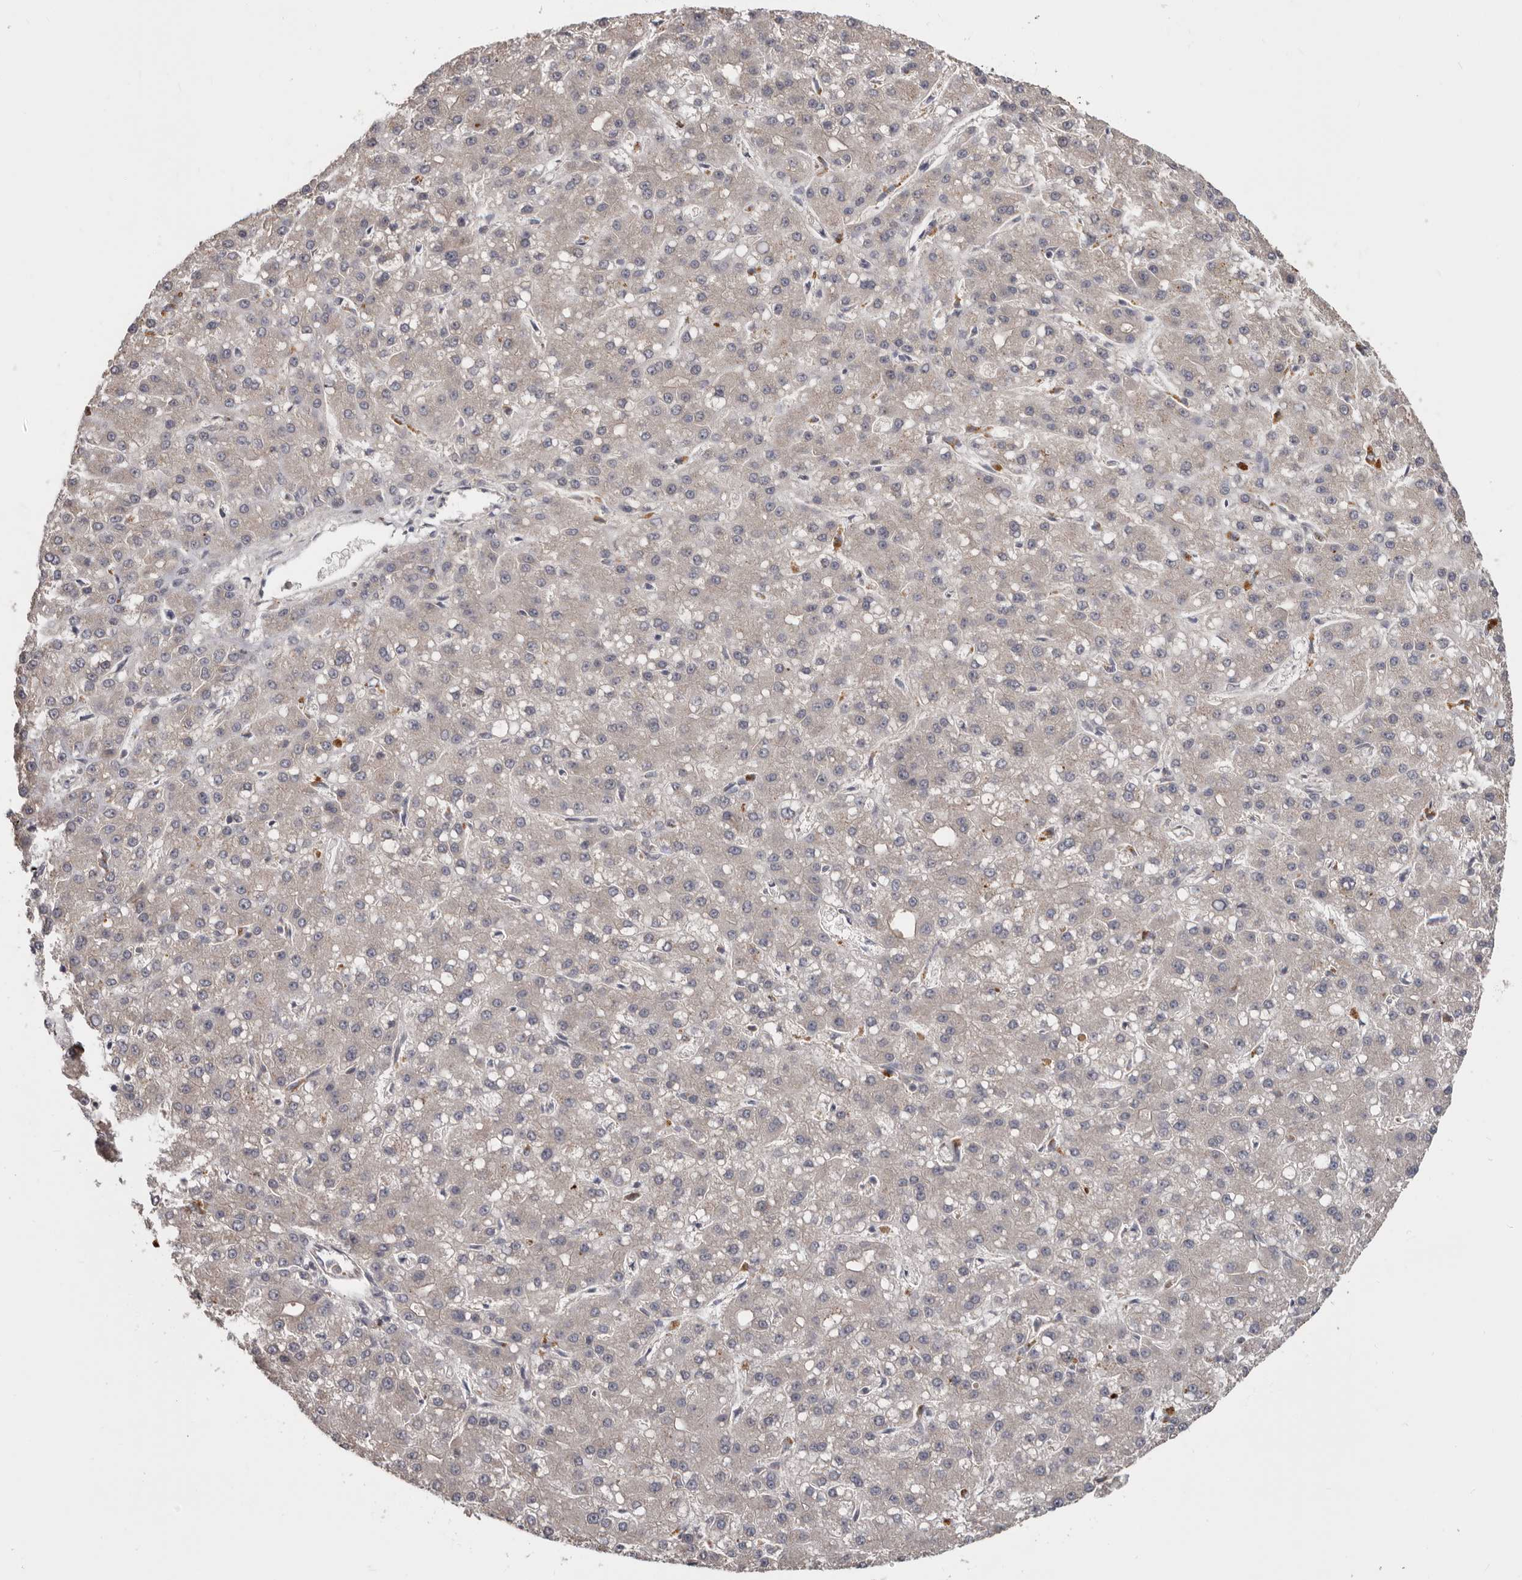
{"staining": {"intensity": "weak", "quantity": "<25%", "location": "cytoplasmic/membranous"}, "tissue": "liver cancer", "cell_type": "Tumor cells", "image_type": "cancer", "snomed": [{"axis": "morphology", "description": "Carcinoma, Hepatocellular, NOS"}, {"axis": "topography", "description": "Liver"}], "caption": "The photomicrograph reveals no staining of tumor cells in liver cancer.", "gene": "NMUR1", "patient": {"sex": "male", "age": 67}}